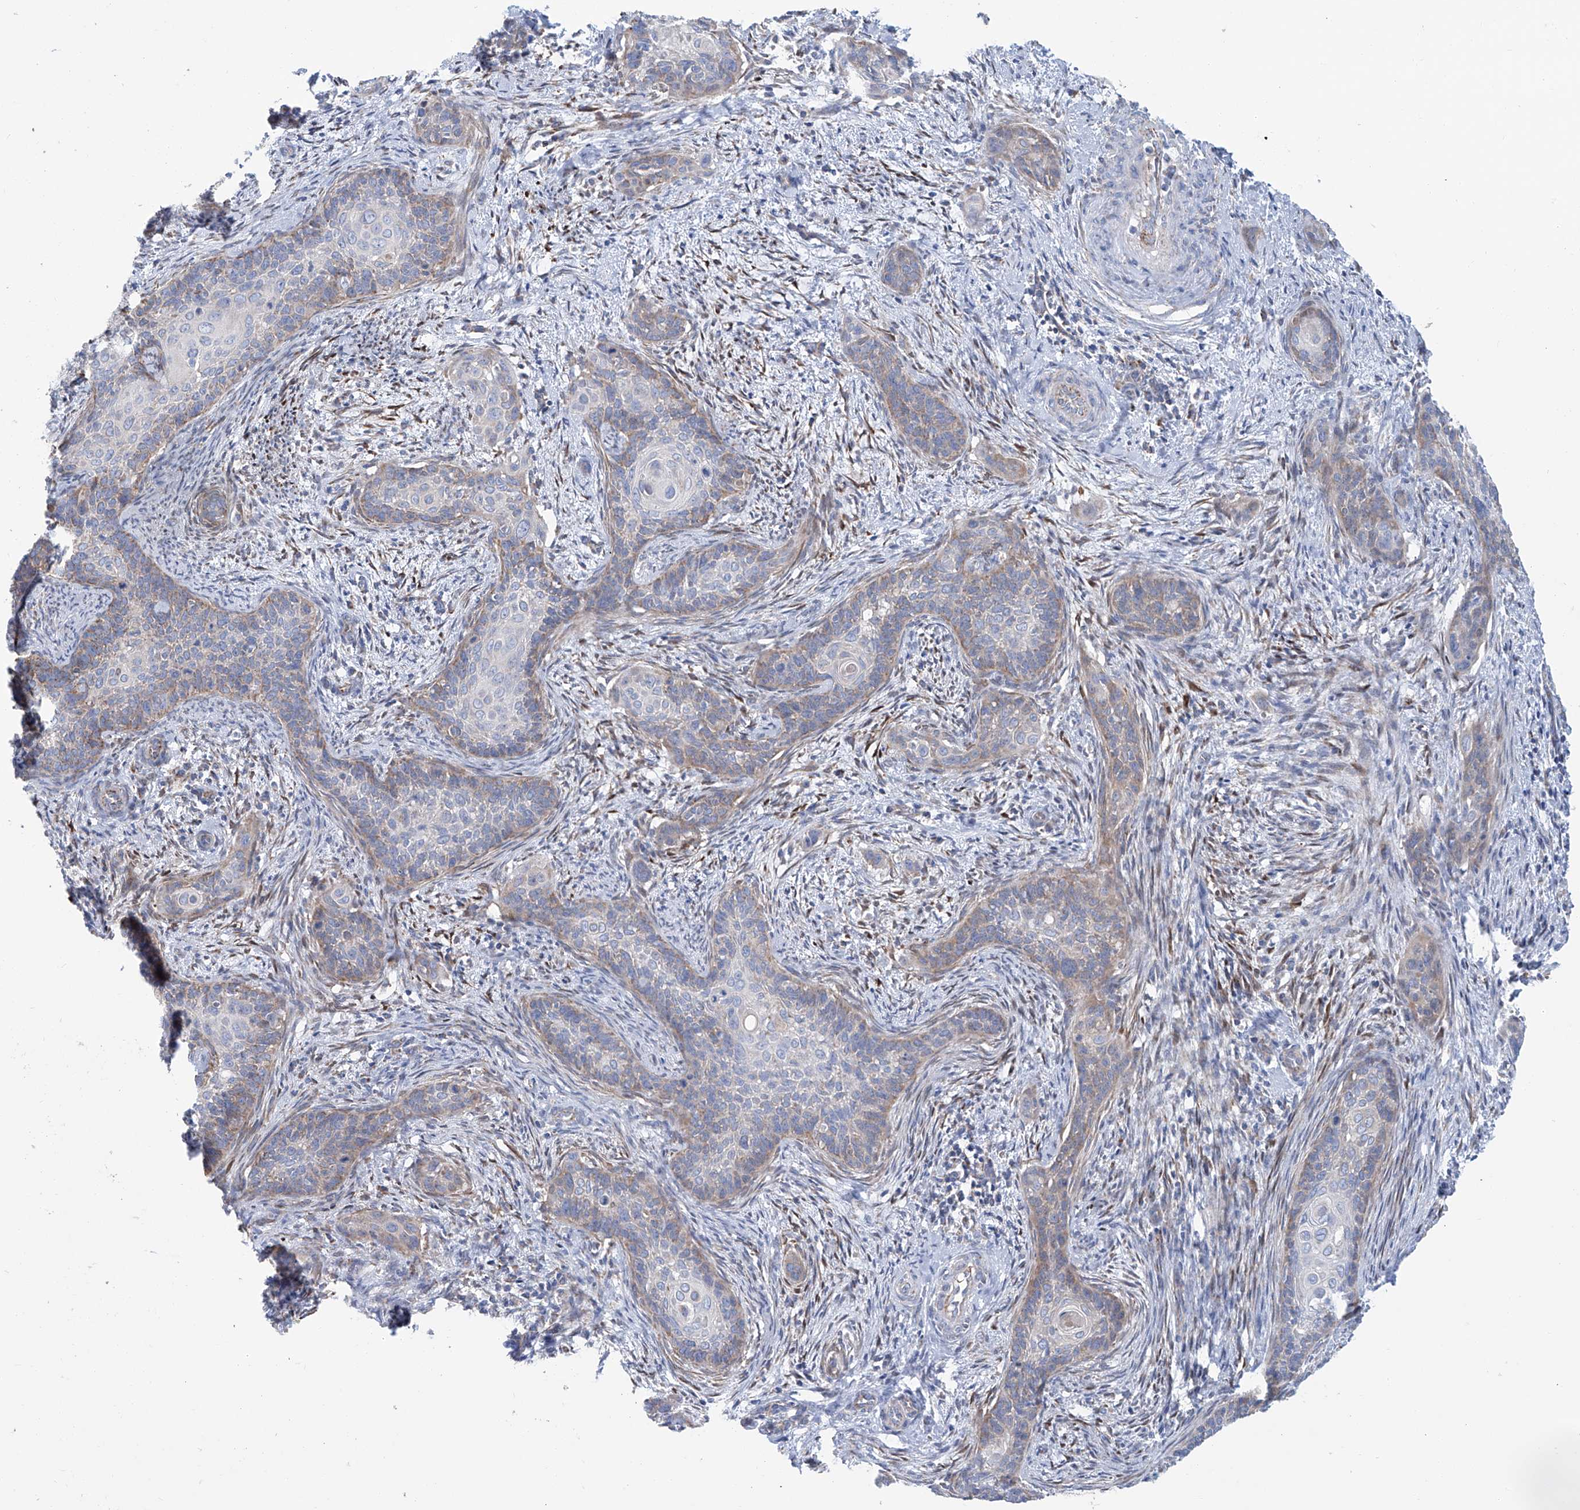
{"staining": {"intensity": "moderate", "quantity": "25%-75%", "location": "cytoplasmic/membranous"}, "tissue": "cervical cancer", "cell_type": "Tumor cells", "image_type": "cancer", "snomed": [{"axis": "morphology", "description": "Squamous cell carcinoma, NOS"}, {"axis": "topography", "description": "Cervix"}], "caption": "Protein analysis of squamous cell carcinoma (cervical) tissue exhibits moderate cytoplasmic/membranous positivity in about 25%-75% of tumor cells.", "gene": "ALDH6A1", "patient": {"sex": "female", "age": 33}}